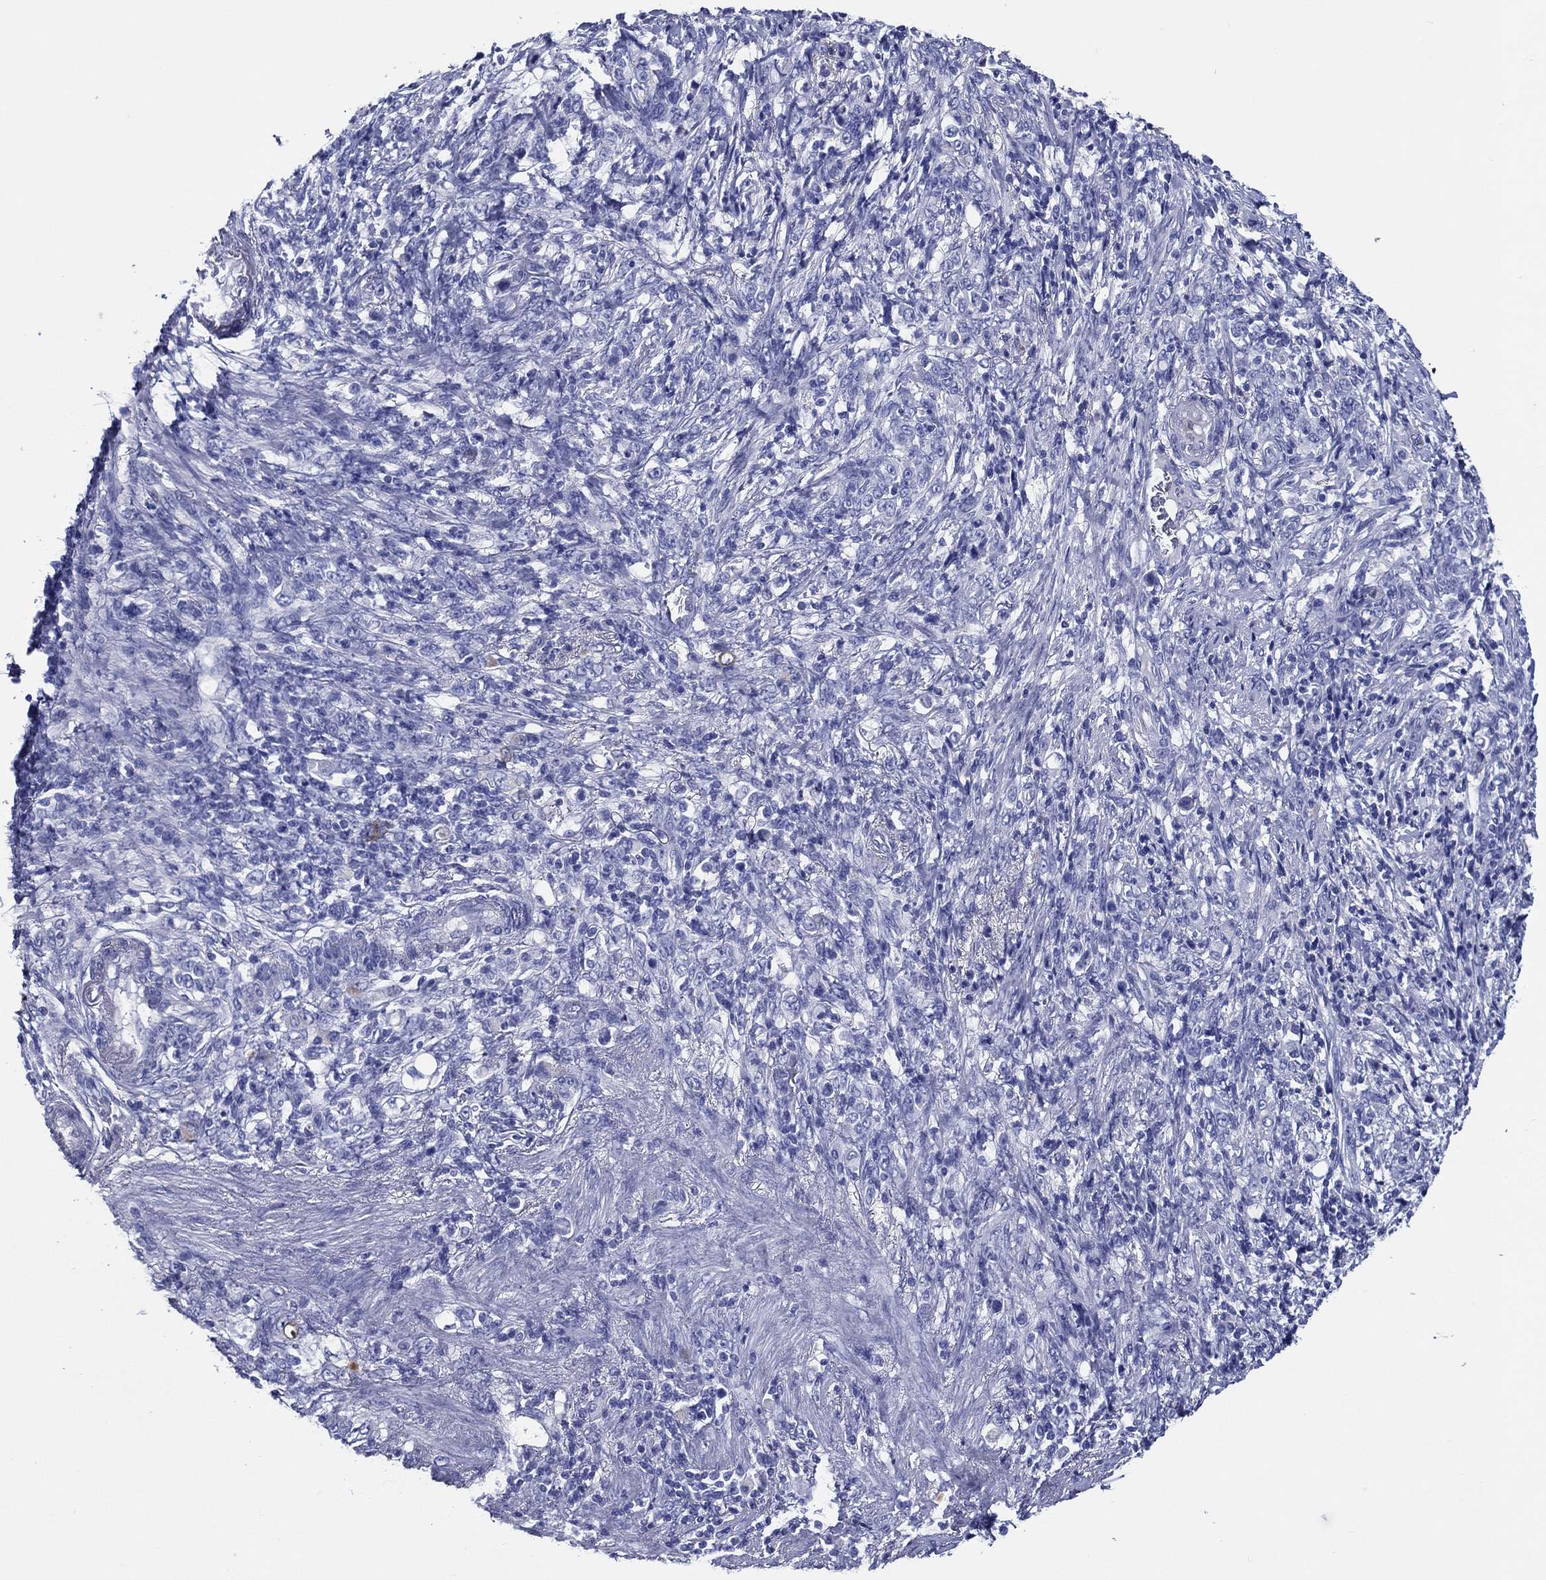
{"staining": {"intensity": "negative", "quantity": "none", "location": "none"}, "tissue": "stomach cancer", "cell_type": "Tumor cells", "image_type": "cancer", "snomed": [{"axis": "morphology", "description": "Normal tissue, NOS"}, {"axis": "morphology", "description": "Adenocarcinoma, NOS"}, {"axis": "topography", "description": "Stomach"}], "caption": "DAB immunohistochemical staining of stomach adenocarcinoma shows no significant positivity in tumor cells.", "gene": "ACE2", "patient": {"sex": "female", "age": 79}}